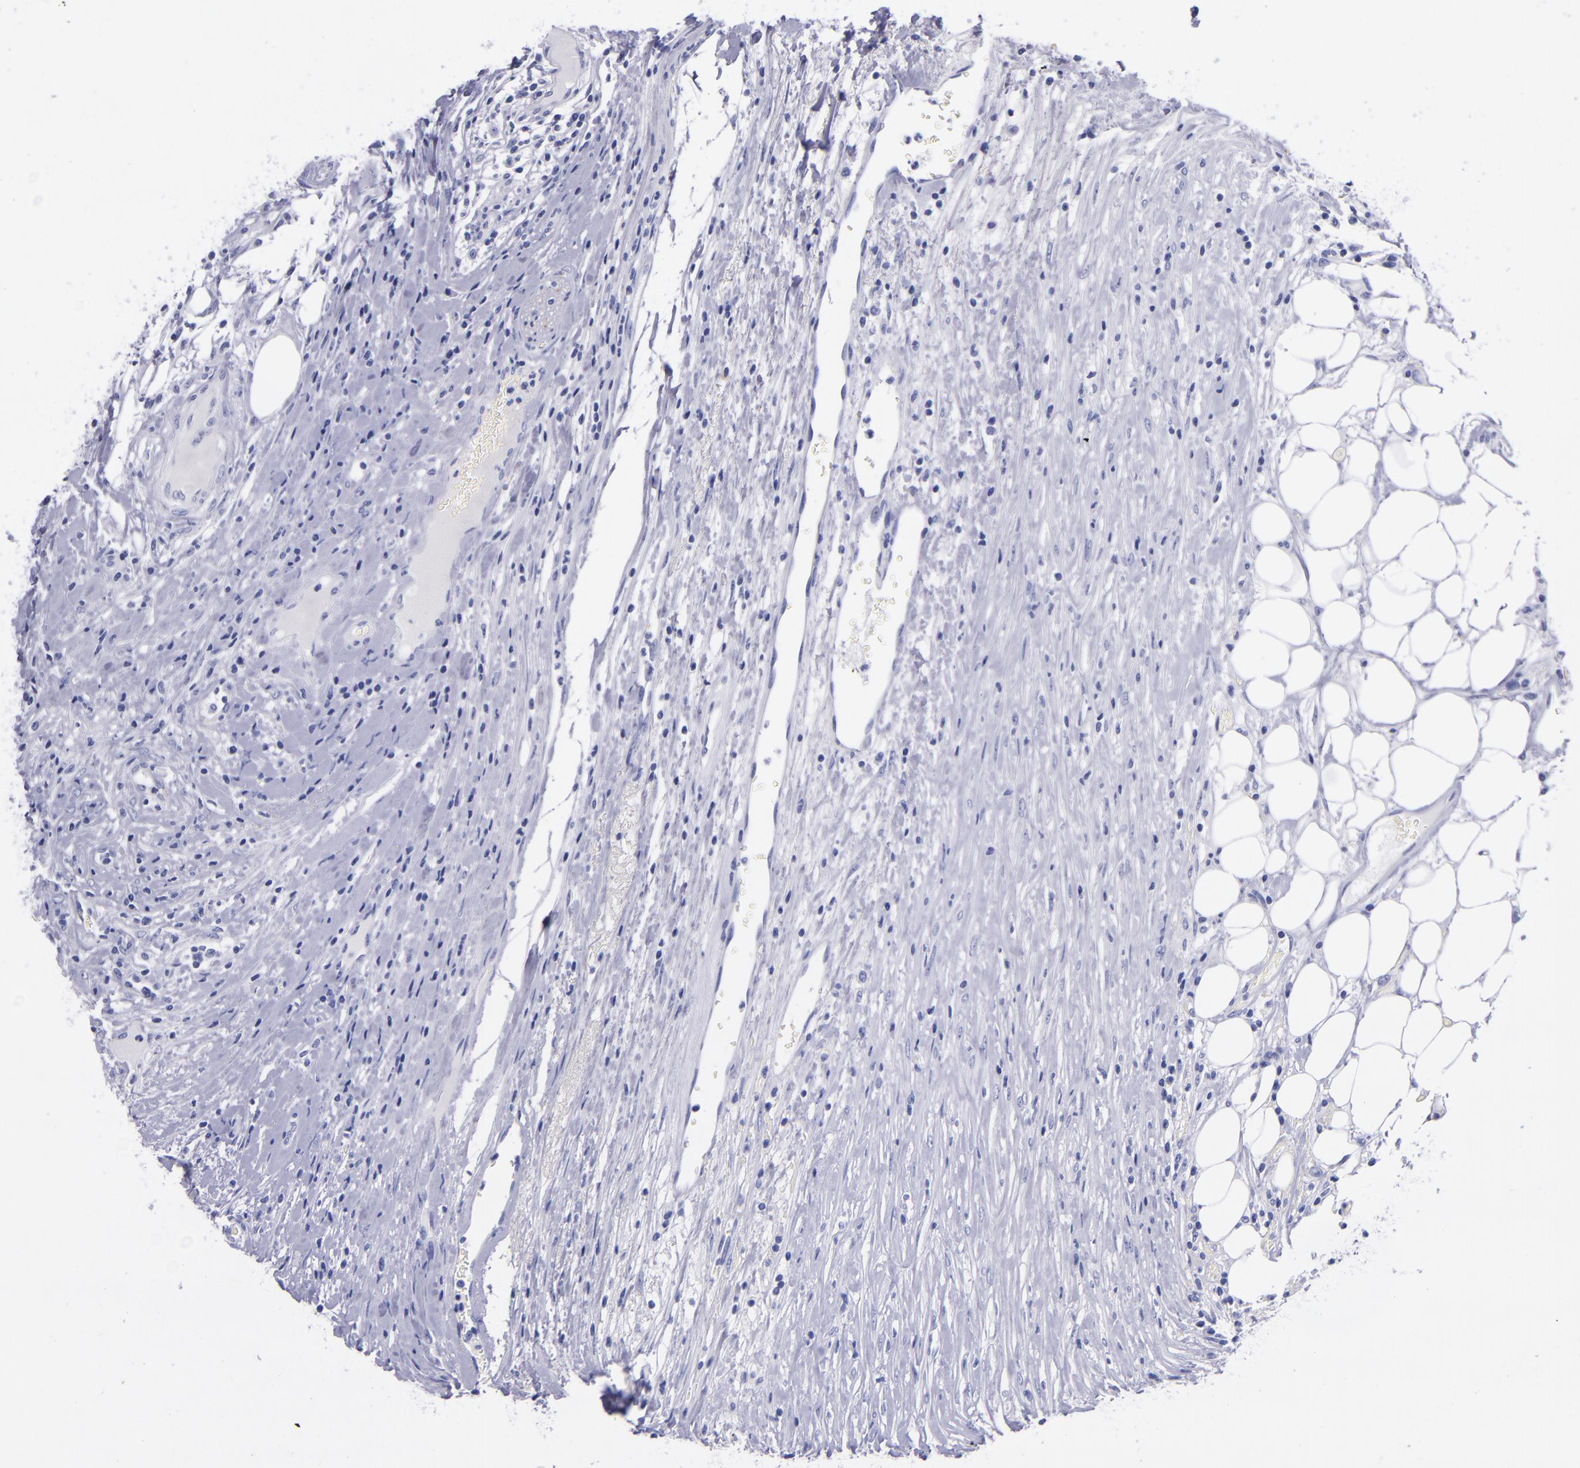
{"staining": {"intensity": "negative", "quantity": "none", "location": "none"}, "tissue": "colorectal cancer", "cell_type": "Tumor cells", "image_type": "cancer", "snomed": [{"axis": "morphology", "description": "Adenocarcinoma, NOS"}, {"axis": "topography", "description": "Colon"}], "caption": "Image shows no protein positivity in tumor cells of colorectal cancer (adenocarcinoma) tissue.", "gene": "SV2A", "patient": {"sex": "female", "age": 53}}